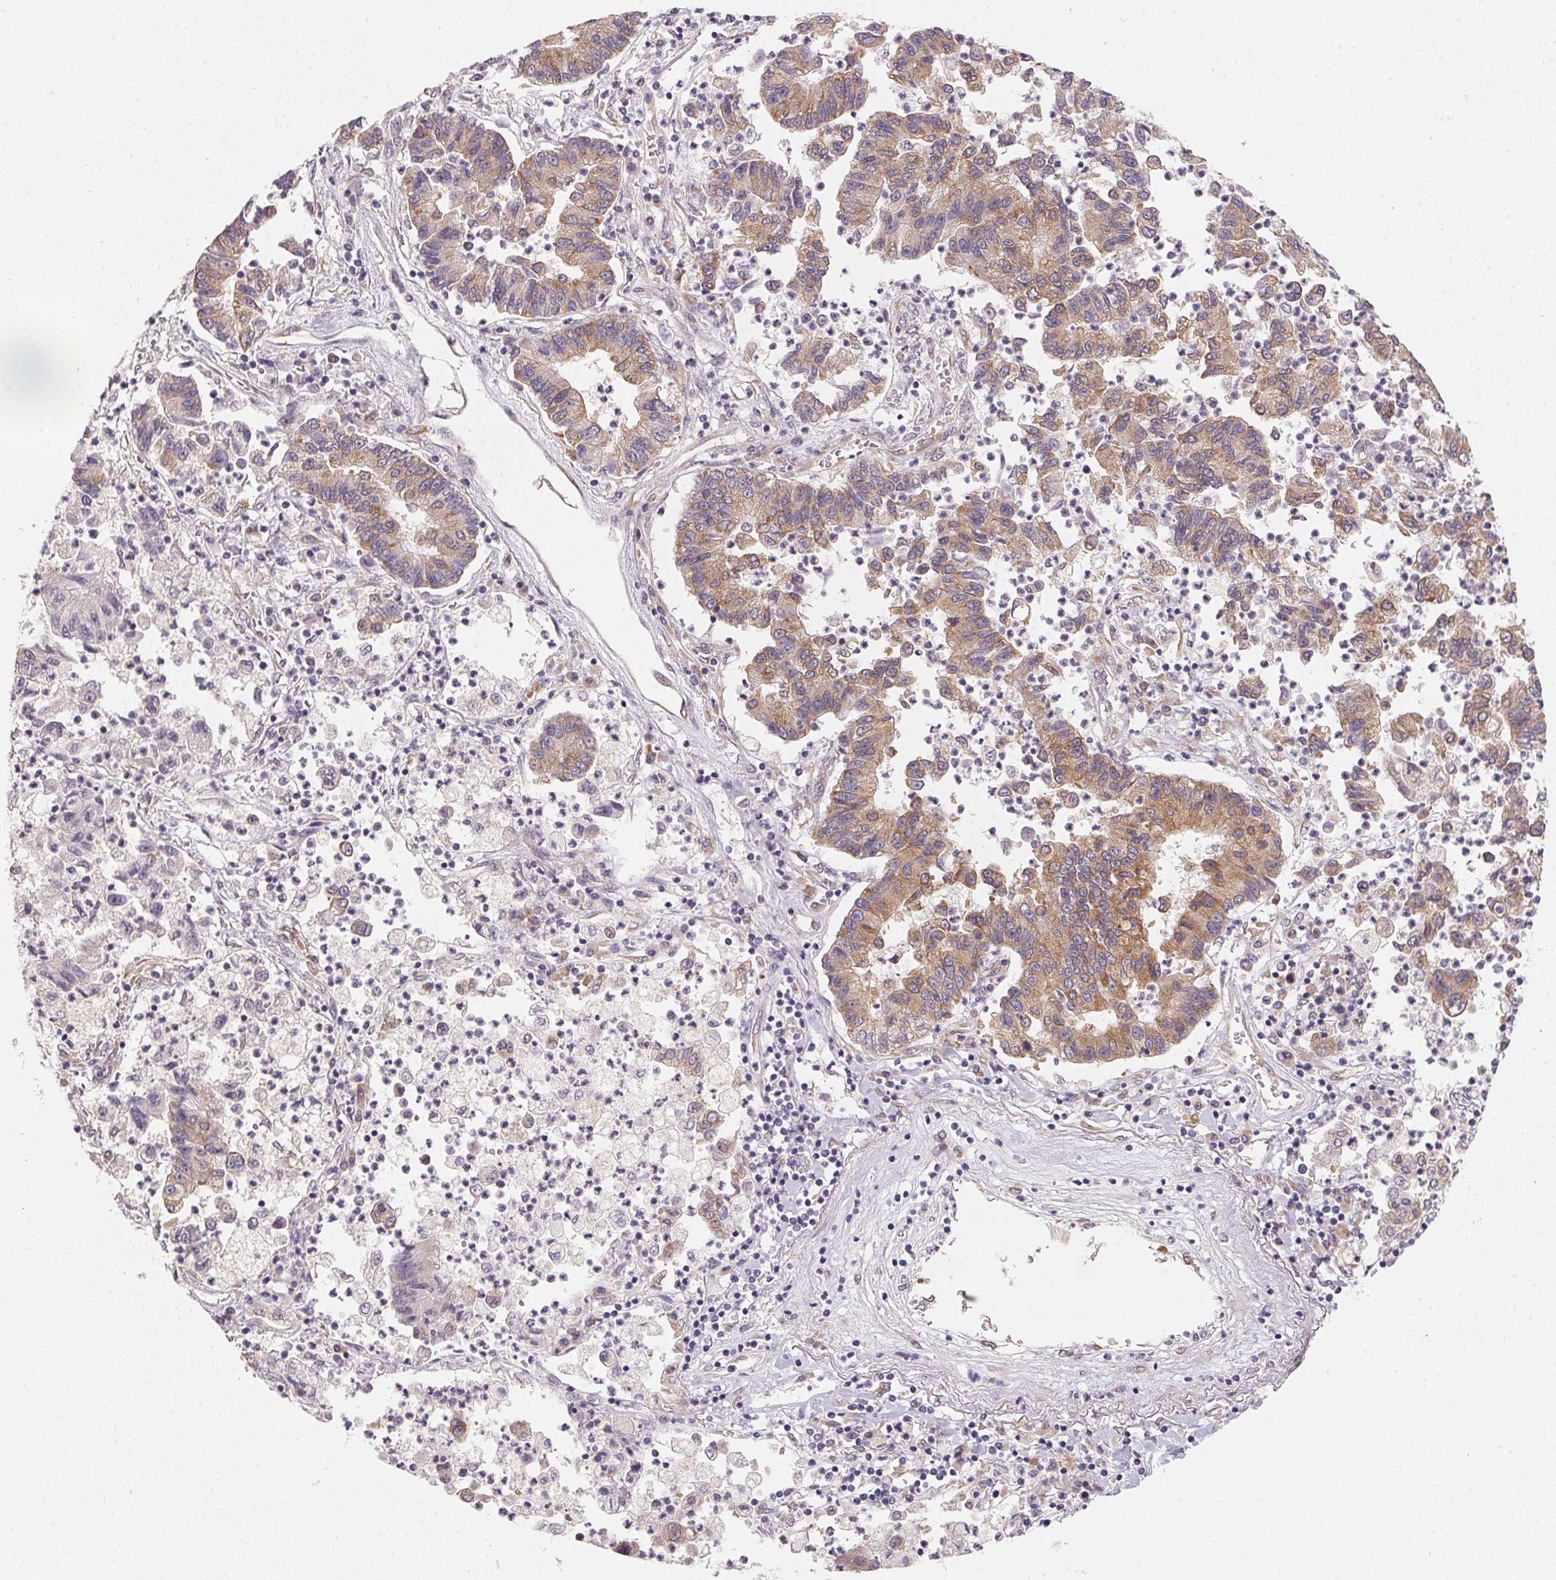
{"staining": {"intensity": "moderate", "quantity": "<25%", "location": "cytoplasmic/membranous"}, "tissue": "lung cancer", "cell_type": "Tumor cells", "image_type": "cancer", "snomed": [{"axis": "morphology", "description": "Adenocarcinoma, NOS"}, {"axis": "topography", "description": "Lung"}], "caption": "IHC (DAB (3,3'-diaminobenzidine)) staining of adenocarcinoma (lung) displays moderate cytoplasmic/membranous protein positivity in about <25% of tumor cells.", "gene": "EI24", "patient": {"sex": "female", "age": 57}}